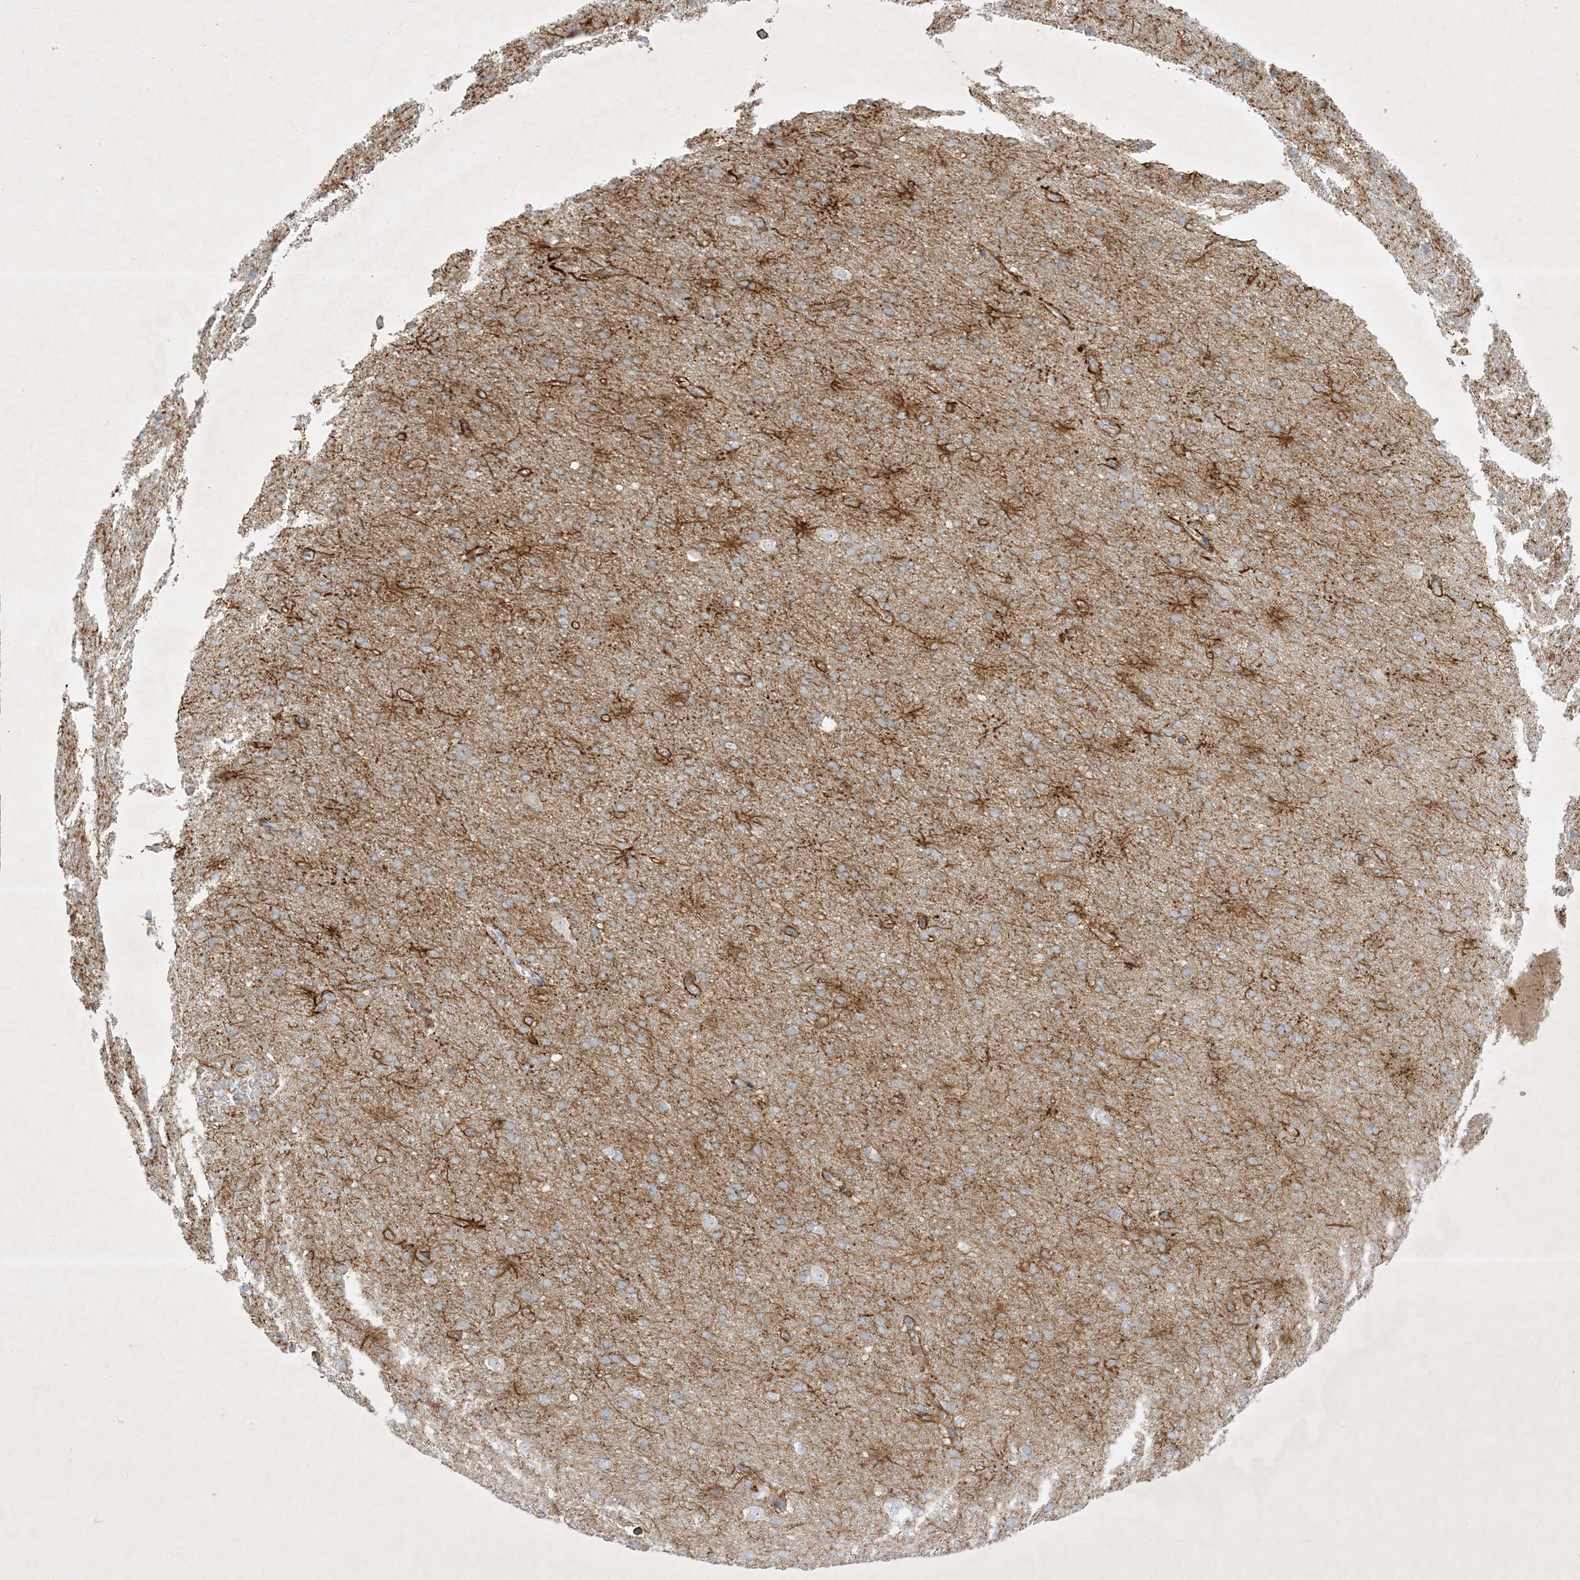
{"staining": {"intensity": "negative", "quantity": "none", "location": "none"}, "tissue": "cerebral cortex", "cell_type": "Endothelial cells", "image_type": "normal", "snomed": [{"axis": "morphology", "description": "Normal tissue, NOS"}, {"axis": "topography", "description": "Cerebral cortex"}], "caption": "Immunohistochemistry of benign cerebral cortex demonstrates no expression in endothelial cells.", "gene": "PLEKHA3", "patient": {"sex": "male", "age": 62}}